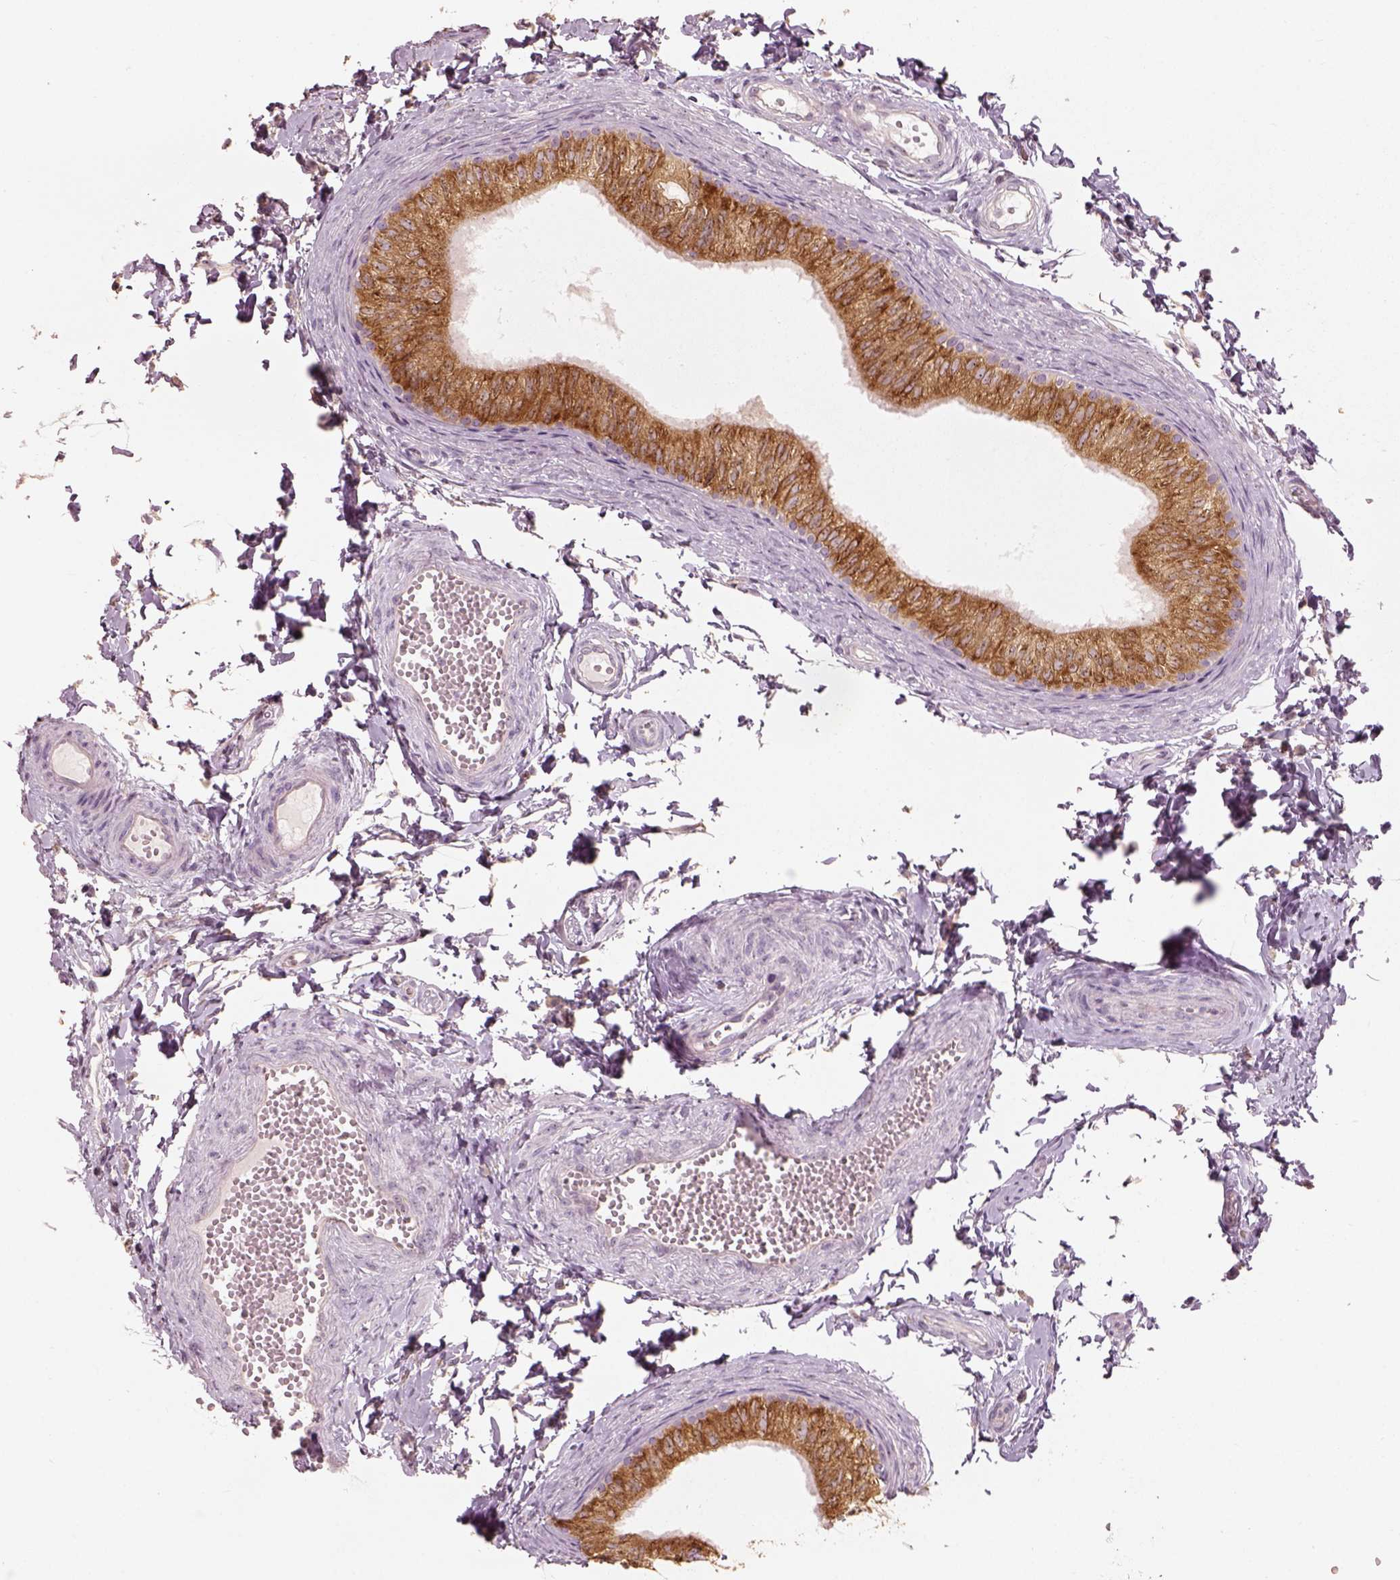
{"staining": {"intensity": "strong", "quantity": ">75%", "location": "cytoplasmic/membranous"}, "tissue": "epididymis", "cell_type": "Glandular cells", "image_type": "normal", "snomed": [{"axis": "morphology", "description": "Normal tissue, NOS"}, {"axis": "topography", "description": "Epididymis"}], "caption": "This image shows normal epididymis stained with immunohistochemistry to label a protein in brown. The cytoplasmic/membranous of glandular cells show strong positivity for the protein. Nuclei are counter-stained blue.", "gene": "CDS1", "patient": {"sex": "male", "age": 22}}